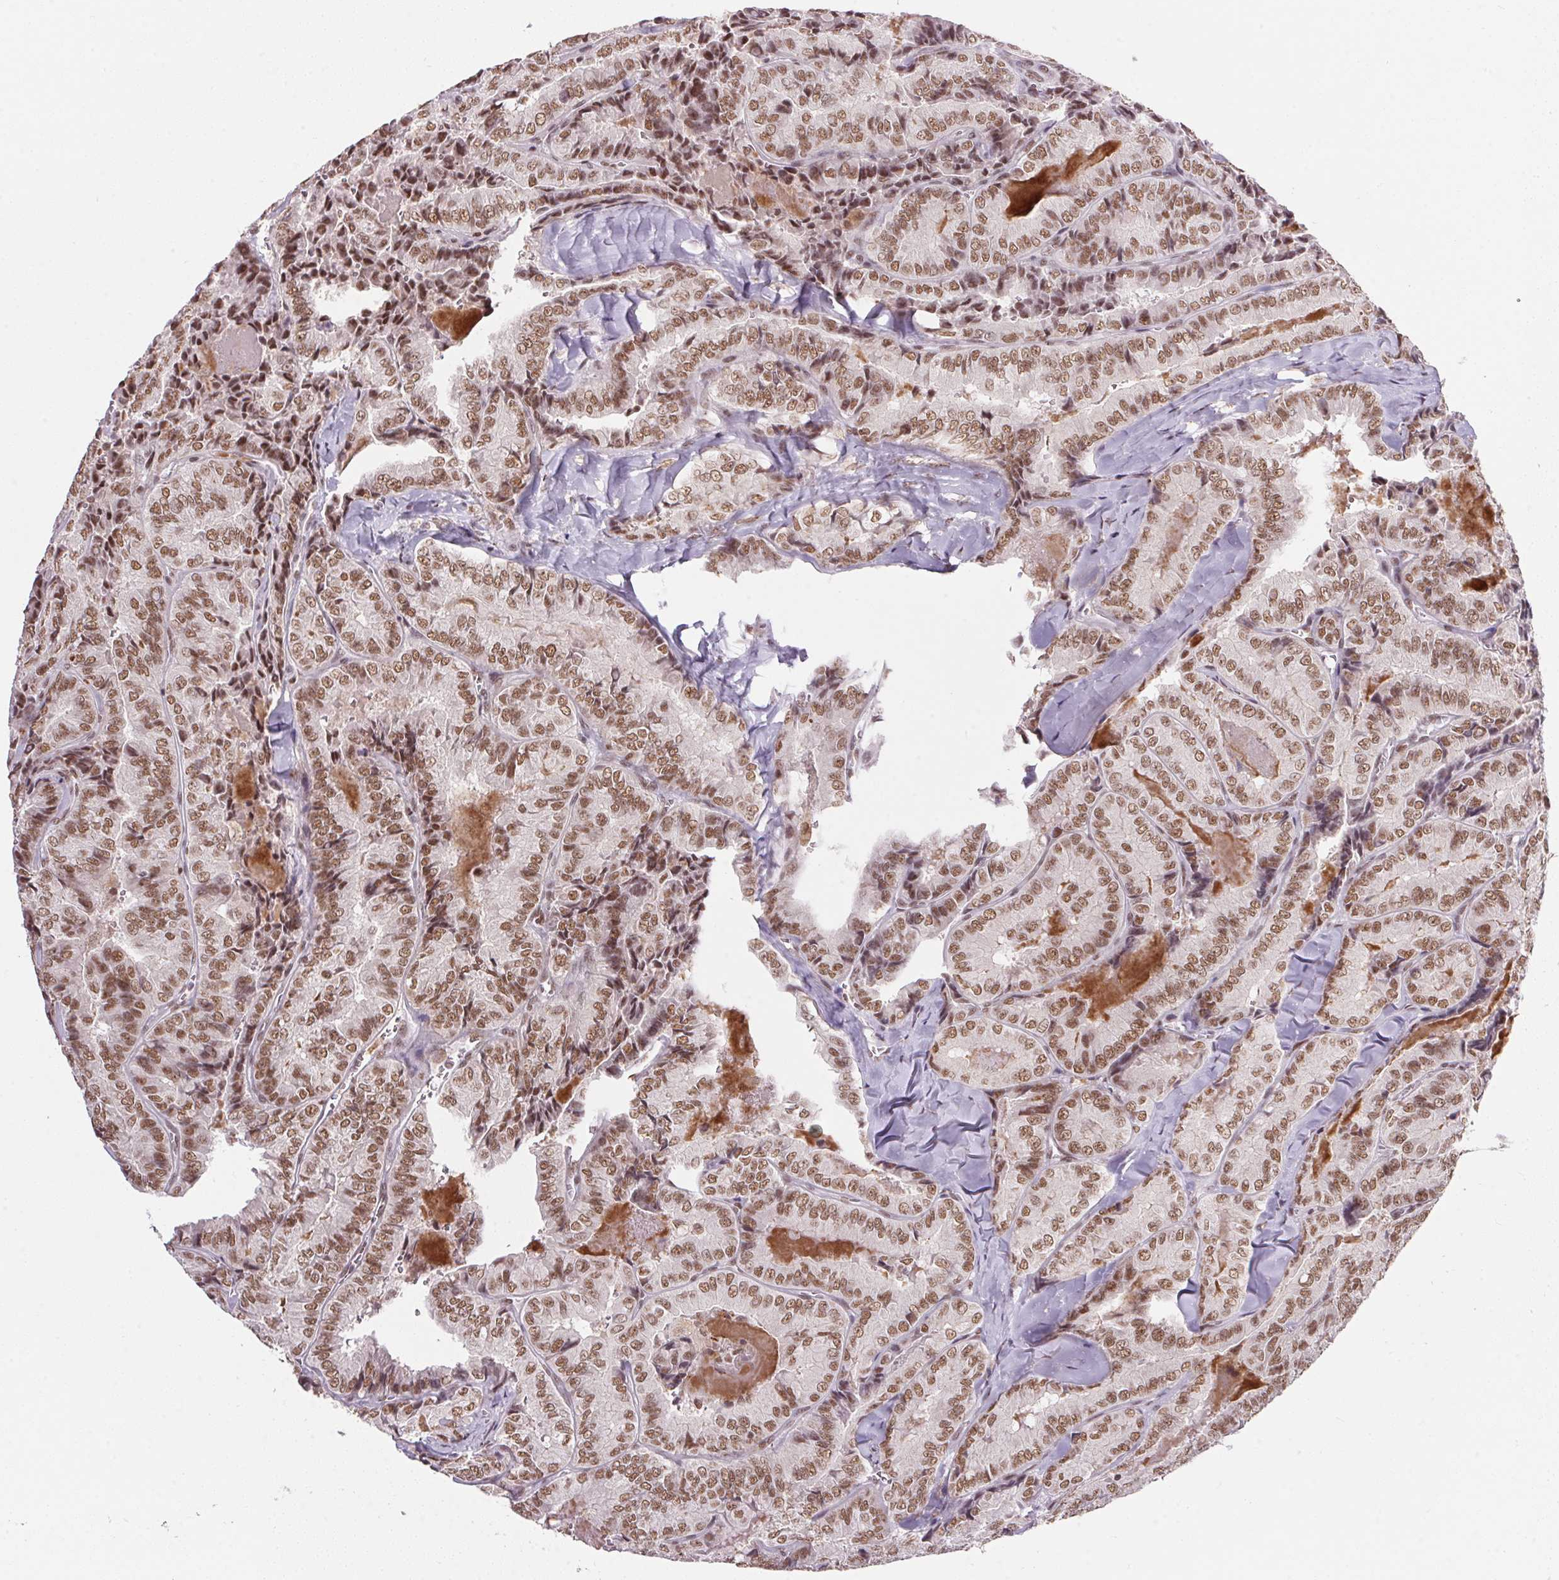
{"staining": {"intensity": "moderate", "quantity": ">75%", "location": "nuclear"}, "tissue": "thyroid cancer", "cell_type": "Tumor cells", "image_type": "cancer", "snomed": [{"axis": "morphology", "description": "Papillary adenocarcinoma, NOS"}, {"axis": "topography", "description": "Thyroid gland"}], "caption": "Thyroid papillary adenocarcinoma stained with a protein marker exhibits moderate staining in tumor cells.", "gene": "NFE2L1", "patient": {"sex": "female", "age": 75}}